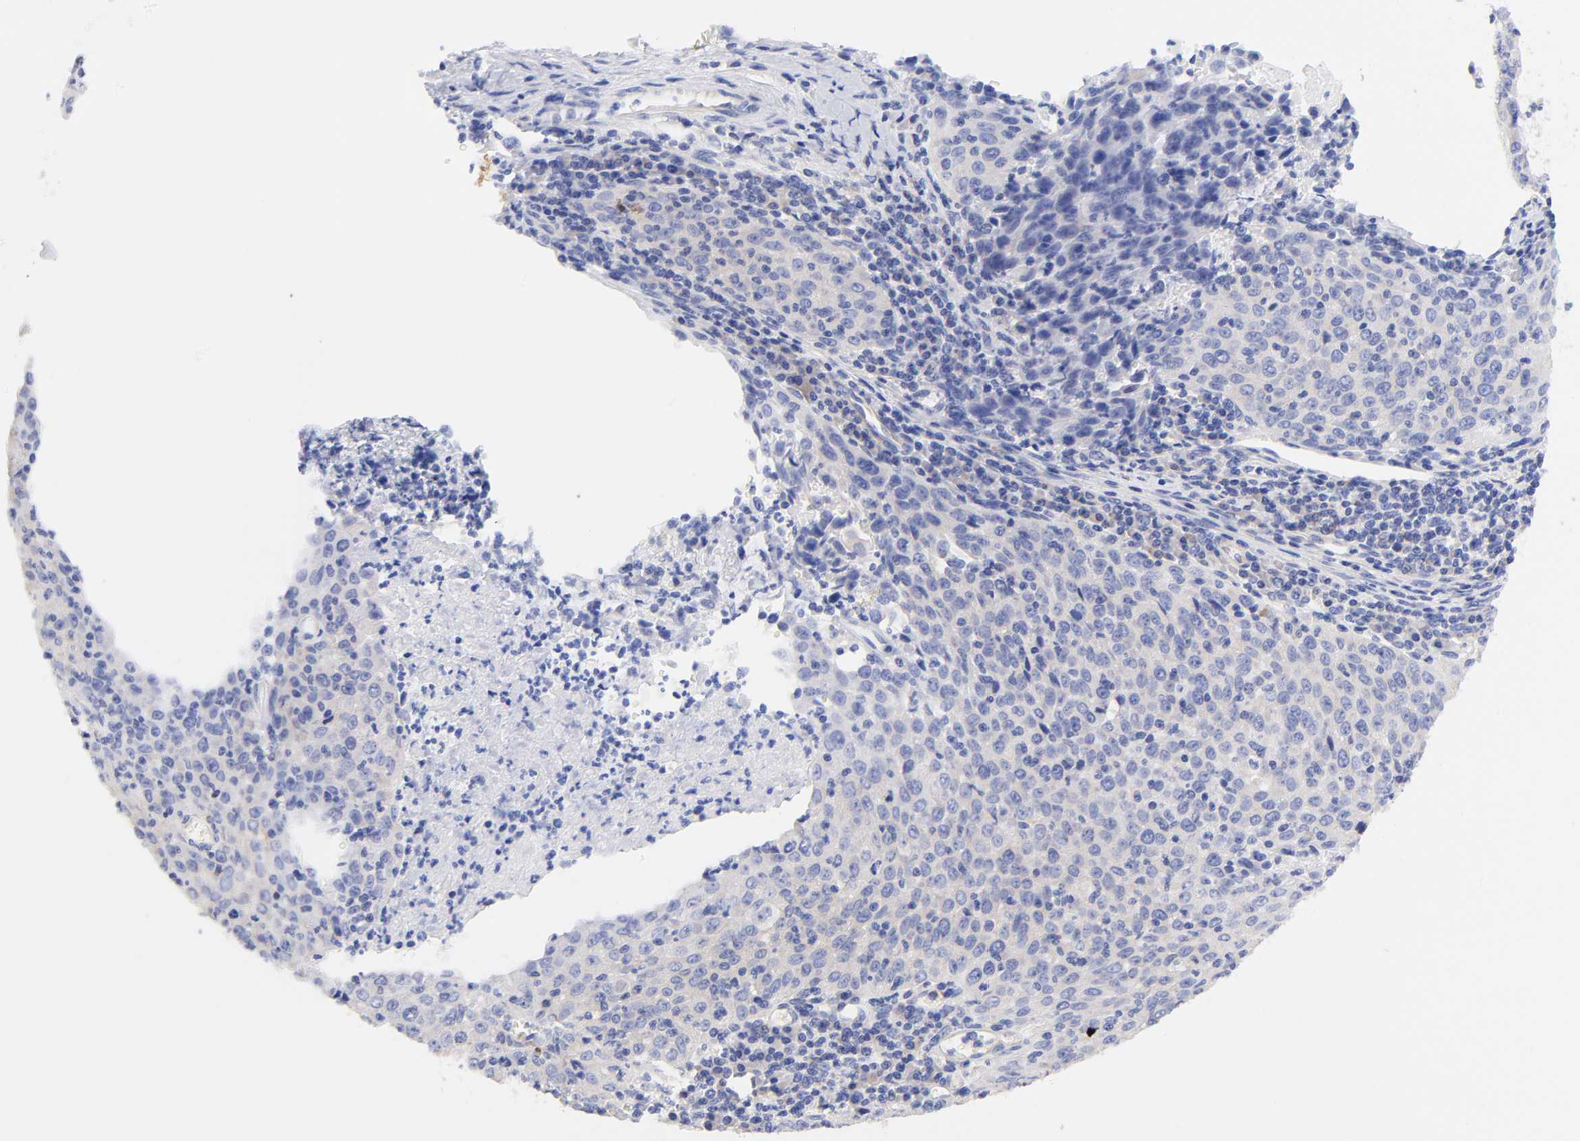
{"staining": {"intensity": "weak", "quantity": ">75%", "location": "cytoplasmic/membranous"}, "tissue": "cervical cancer", "cell_type": "Tumor cells", "image_type": "cancer", "snomed": [{"axis": "morphology", "description": "Squamous cell carcinoma, NOS"}, {"axis": "topography", "description": "Cervix"}], "caption": "Immunohistochemical staining of human cervical cancer (squamous cell carcinoma) shows low levels of weak cytoplasmic/membranous protein expression in approximately >75% of tumor cells.", "gene": "TNFRSF13C", "patient": {"sex": "female", "age": 27}}